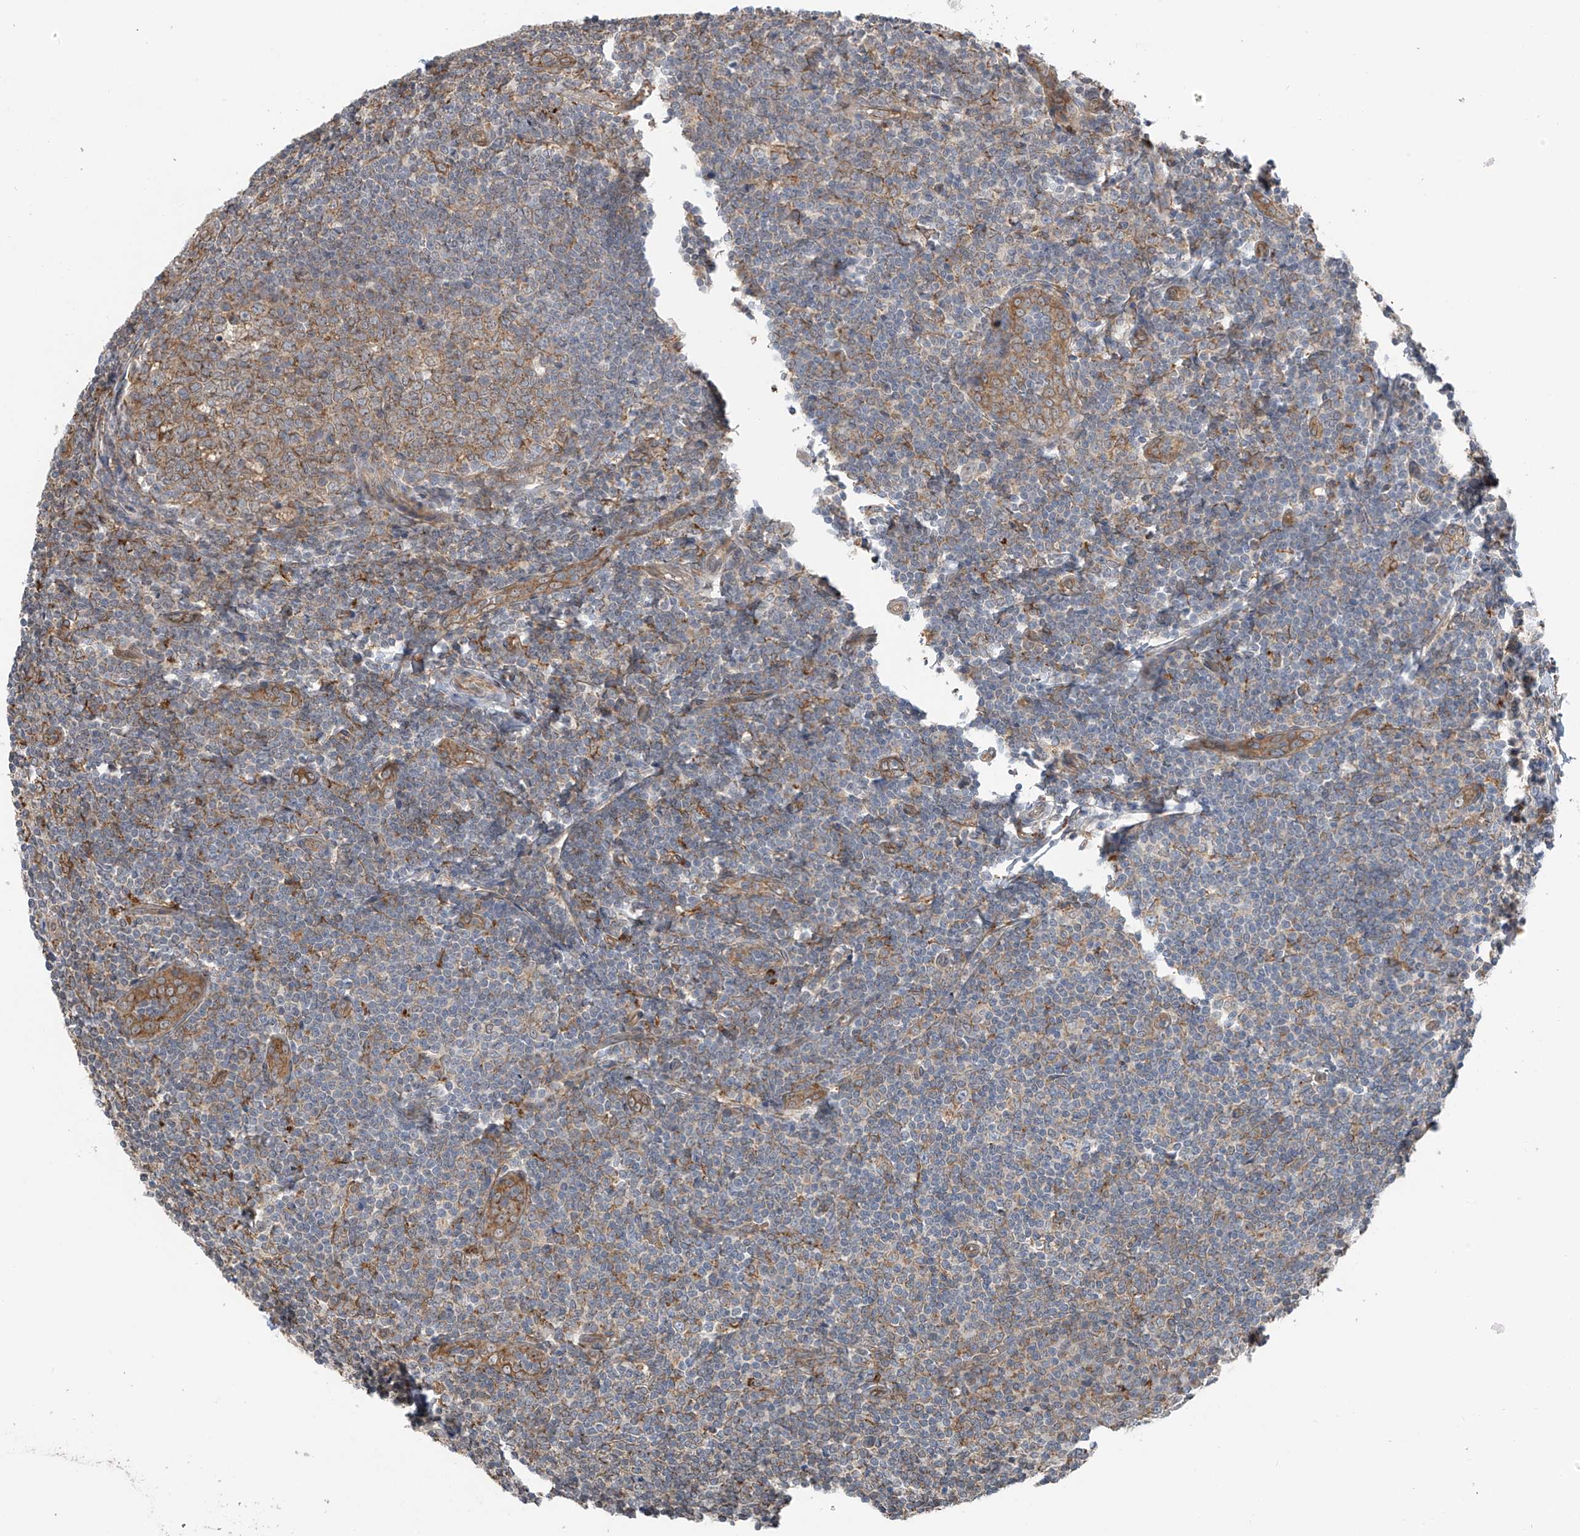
{"staining": {"intensity": "moderate", "quantity": ">75%", "location": "cytoplasmic/membranous"}, "tissue": "tonsil", "cell_type": "Germinal center cells", "image_type": "normal", "snomed": [{"axis": "morphology", "description": "Normal tissue, NOS"}, {"axis": "topography", "description": "Tonsil"}], "caption": "Protein expression analysis of normal human tonsil reveals moderate cytoplasmic/membranous expression in about >75% of germinal center cells.", "gene": "ZNF189", "patient": {"sex": "male", "age": 27}}